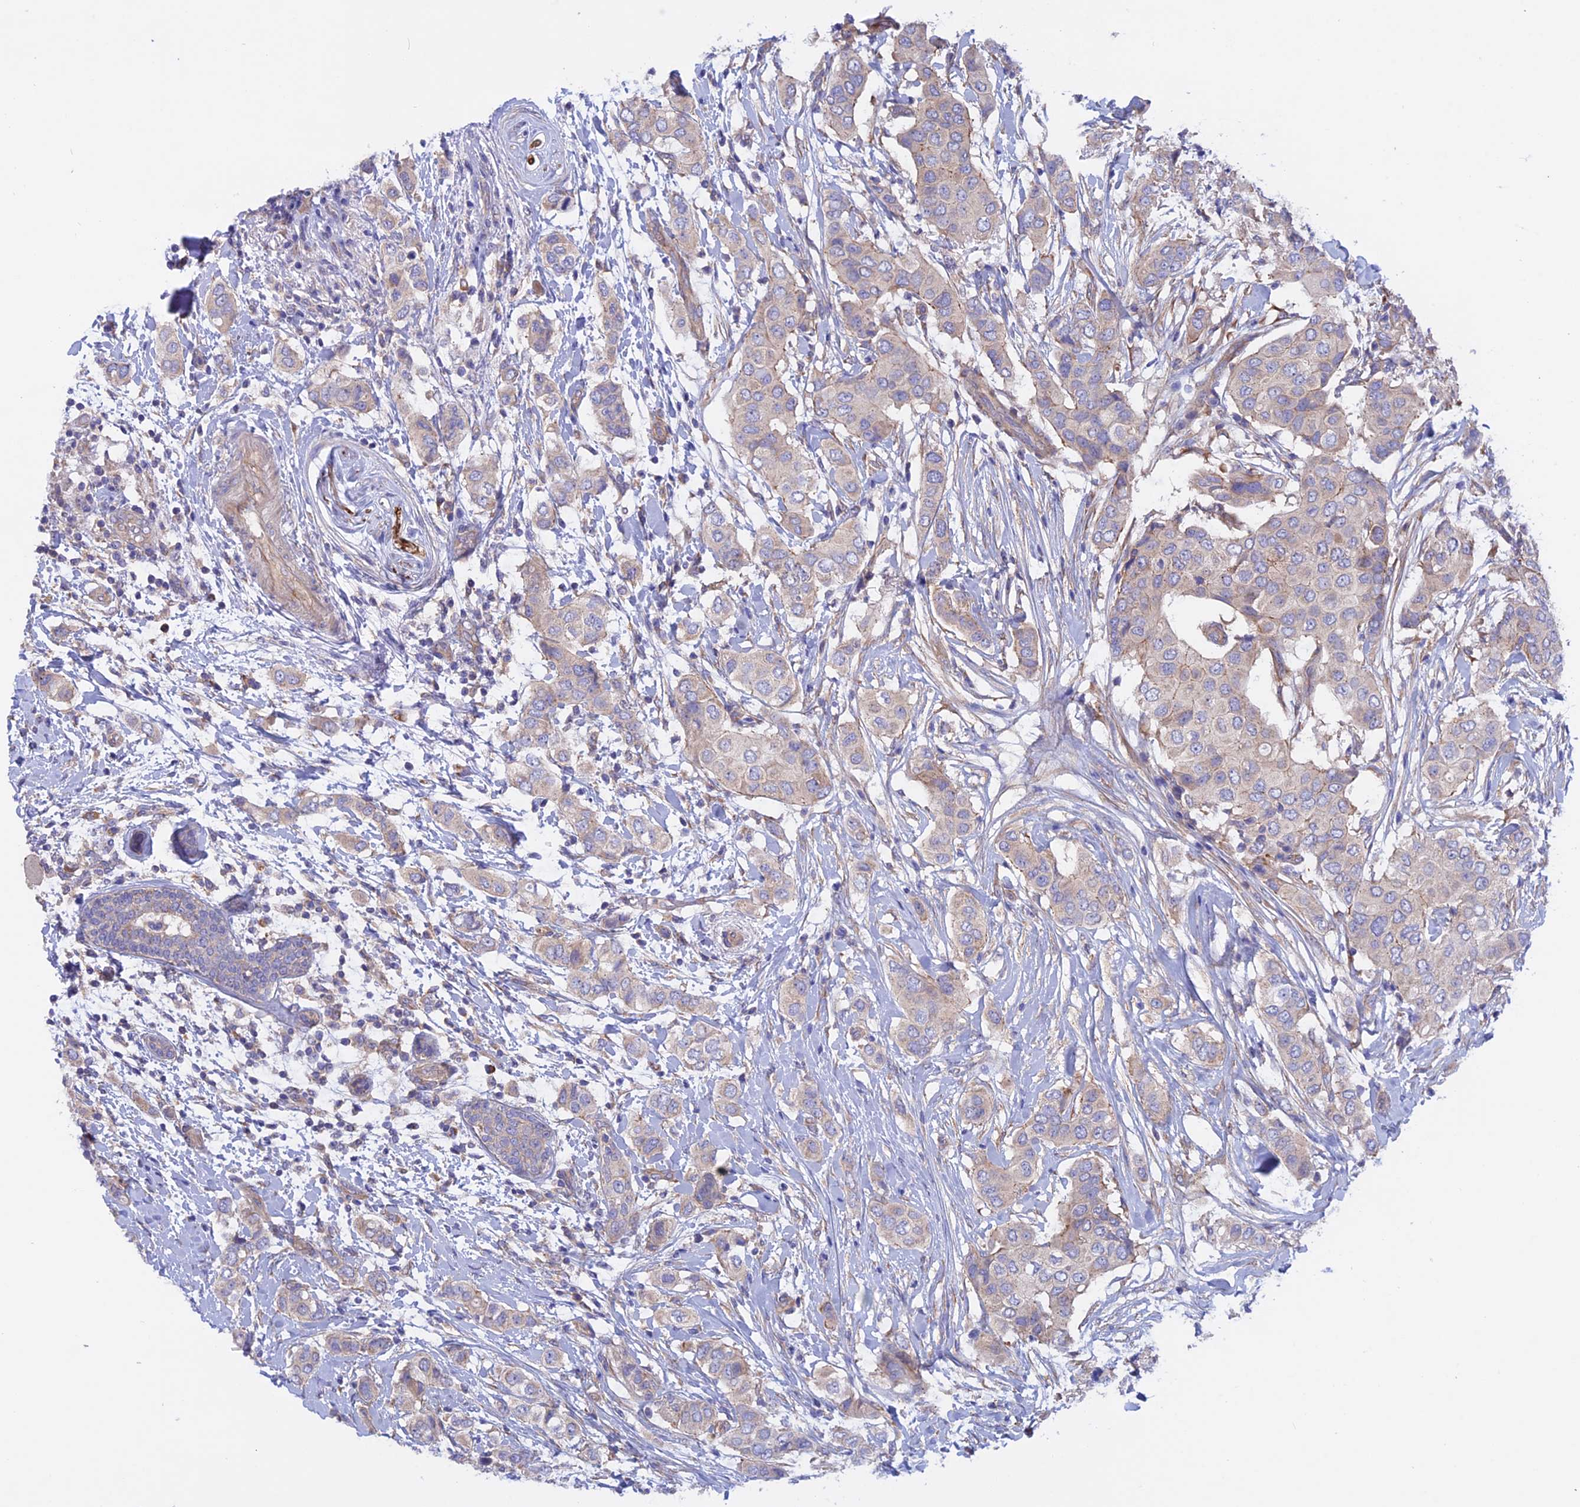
{"staining": {"intensity": "weak", "quantity": "25%-75%", "location": "cytoplasmic/membranous"}, "tissue": "breast cancer", "cell_type": "Tumor cells", "image_type": "cancer", "snomed": [{"axis": "morphology", "description": "Lobular carcinoma"}, {"axis": "topography", "description": "Breast"}], "caption": "Breast cancer (lobular carcinoma) tissue displays weak cytoplasmic/membranous staining in about 25%-75% of tumor cells (Stains: DAB in brown, nuclei in blue, Microscopy: brightfield microscopy at high magnification).", "gene": "HYCC1", "patient": {"sex": "female", "age": 51}}